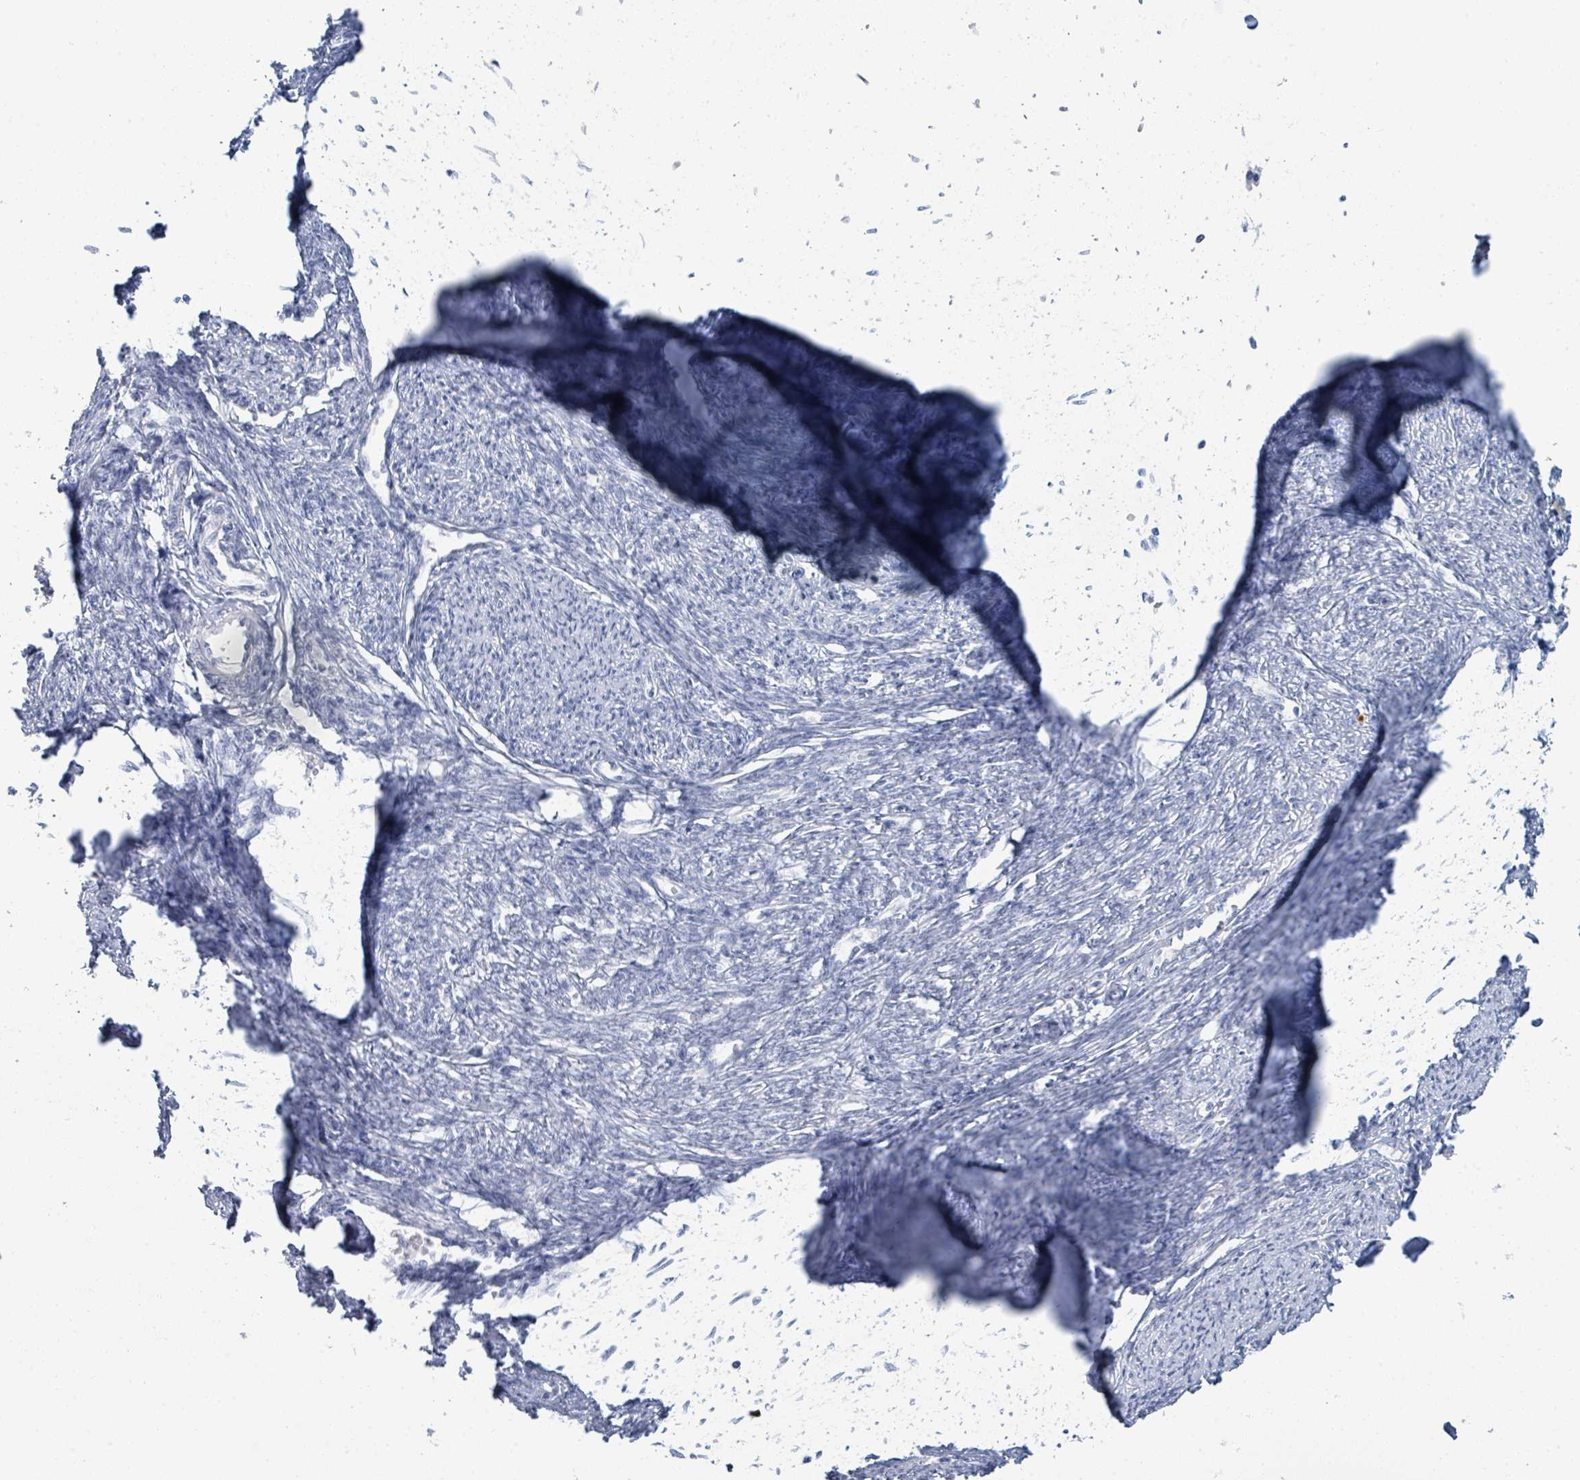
{"staining": {"intensity": "negative", "quantity": "none", "location": "none"}, "tissue": "smooth muscle", "cell_type": "Smooth muscle cells", "image_type": "normal", "snomed": [{"axis": "morphology", "description": "Normal tissue, NOS"}, {"axis": "topography", "description": "Smooth muscle"}, {"axis": "topography", "description": "Fallopian tube"}], "caption": "Immunohistochemical staining of normal human smooth muscle displays no significant staining in smooth muscle cells. (Immunohistochemistry (ihc), brightfield microscopy, high magnification).", "gene": "DEFA4", "patient": {"sex": "female", "age": 59}}